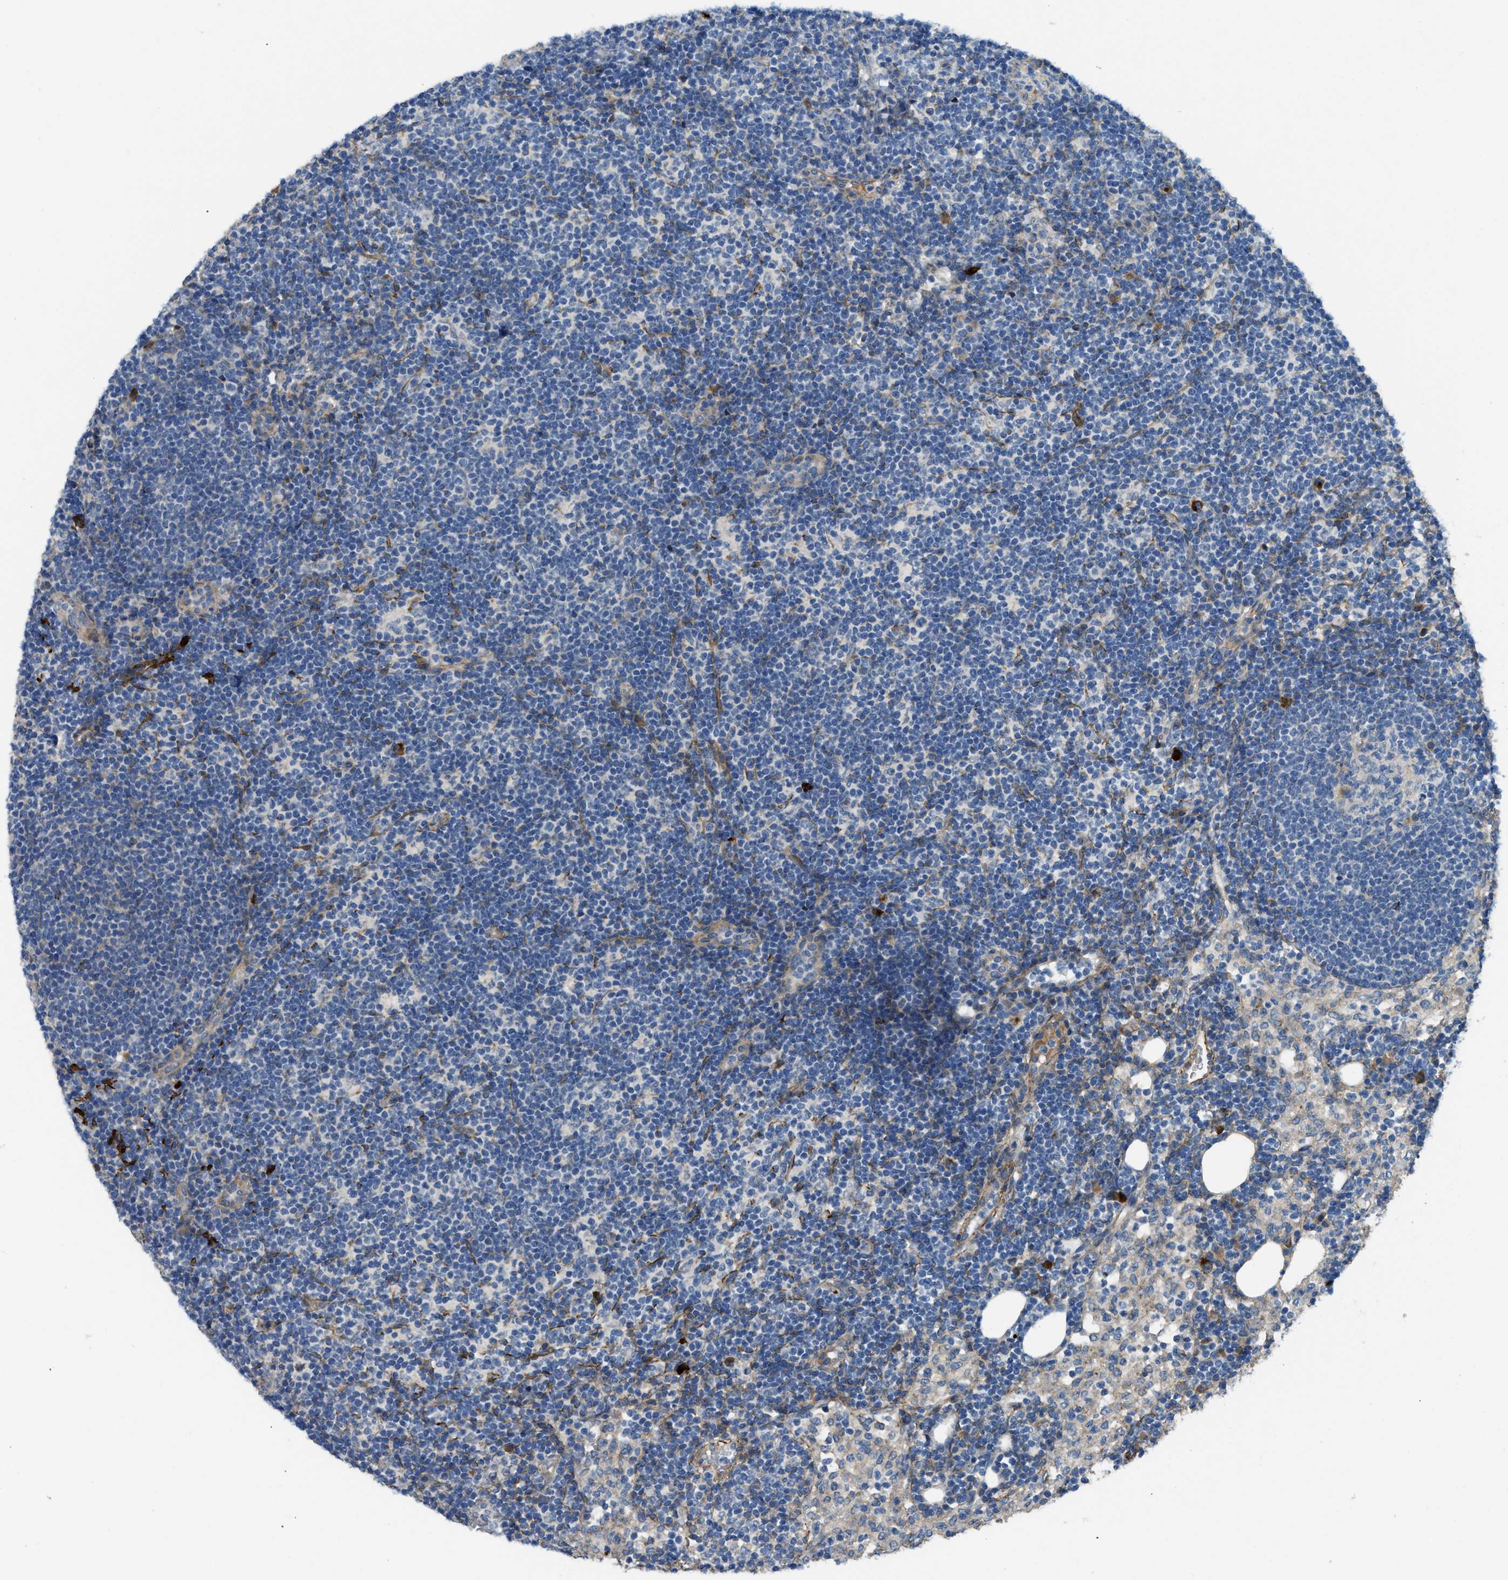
{"staining": {"intensity": "negative", "quantity": "none", "location": "none"}, "tissue": "lymph node", "cell_type": "Germinal center cells", "image_type": "normal", "snomed": [{"axis": "morphology", "description": "Normal tissue, NOS"}, {"axis": "morphology", "description": "Carcinoid, malignant, NOS"}, {"axis": "topography", "description": "Lymph node"}], "caption": "High power microscopy micrograph of an immunohistochemistry histopathology image of unremarkable lymph node, revealing no significant positivity in germinal center cells. The staining was performed using DAB to visualize the protein expression in brown, while the nuclei were stained in blue with hematoxylin (Magnification: 20x).", "gene": "BMPR1A", "patient": {"sex": "male", "age": 47}}